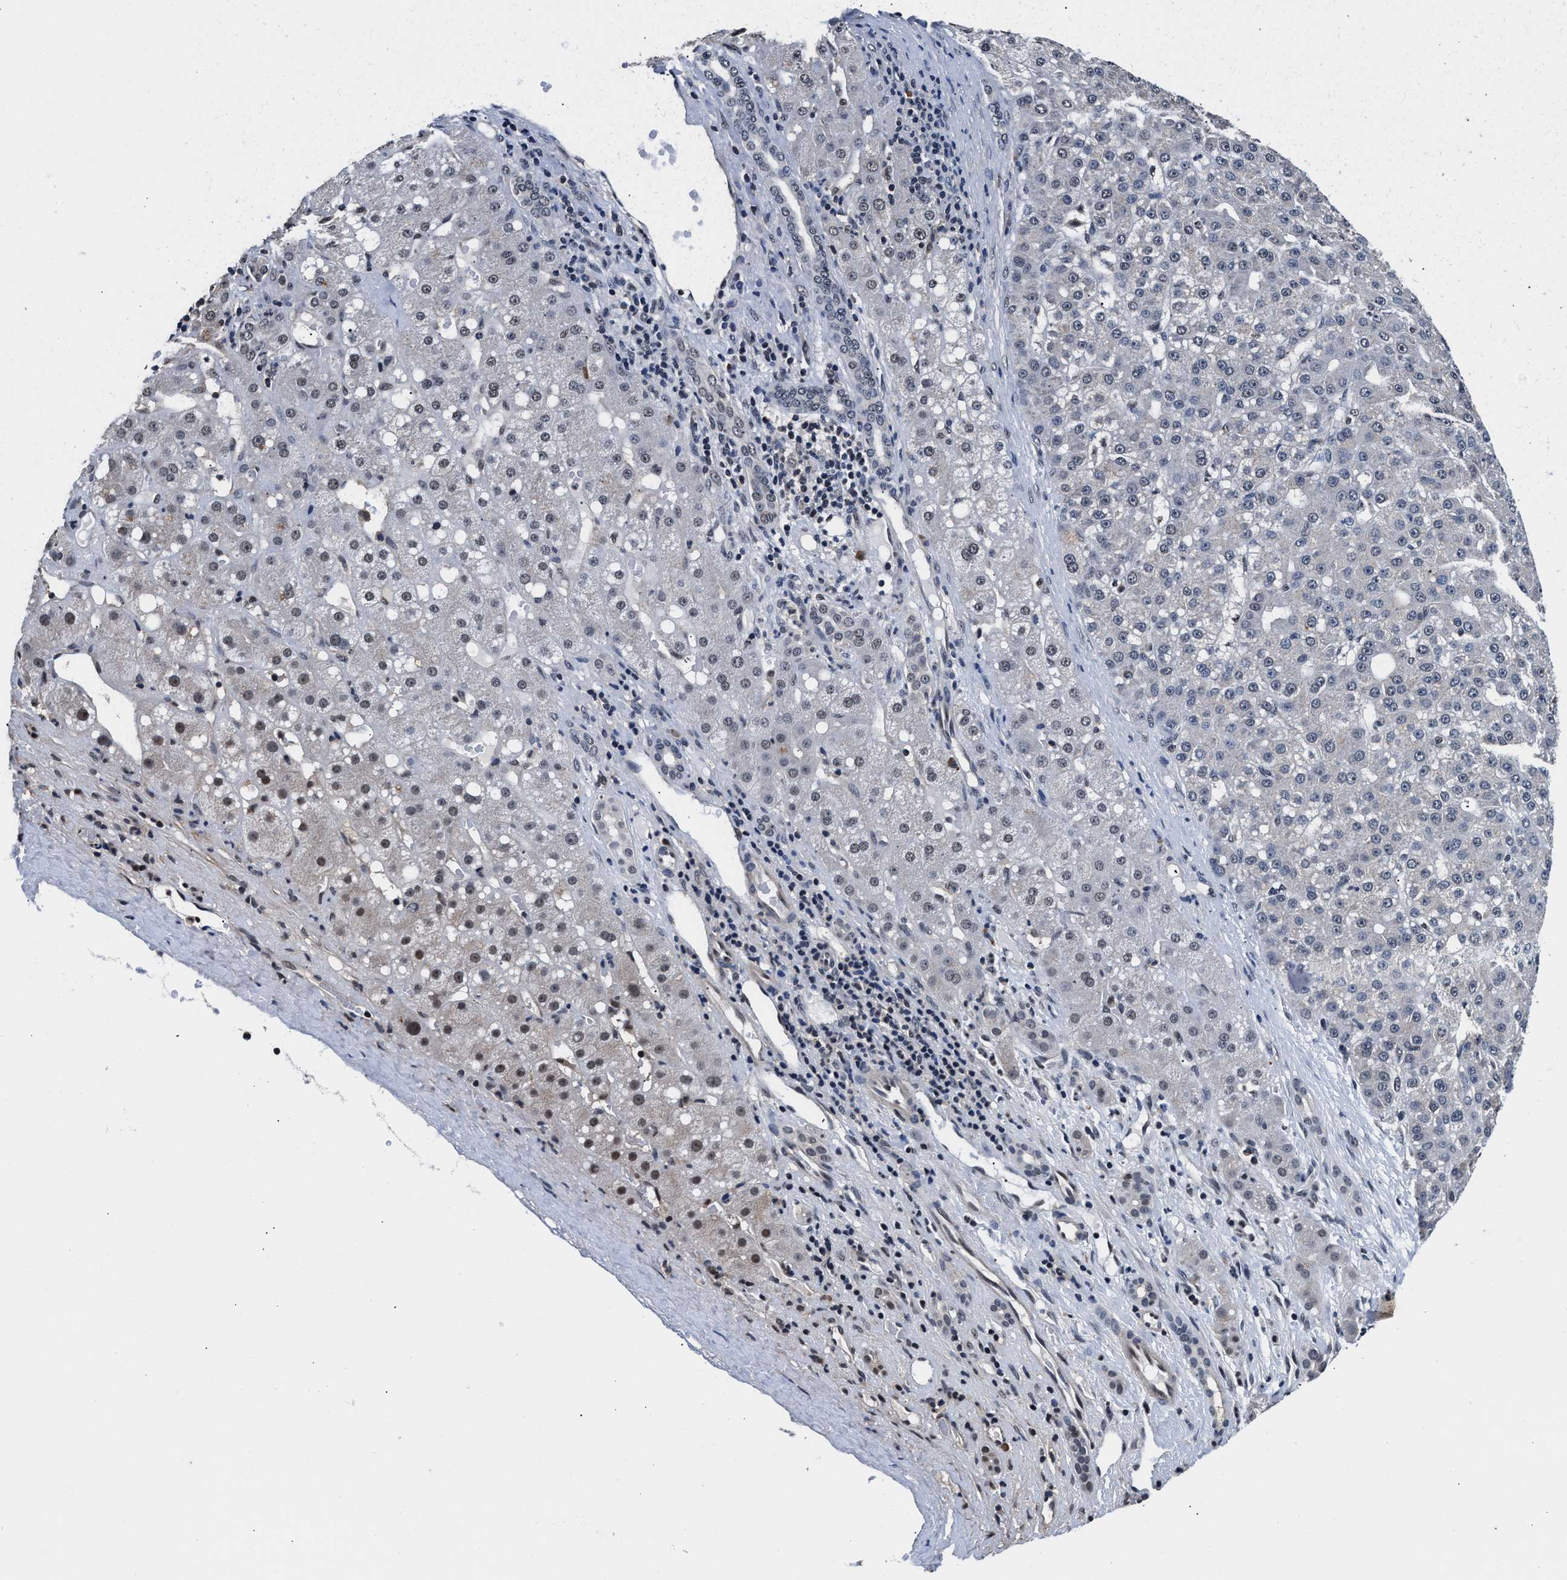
{"staining": {"intensity": "moderate", "quantity": "<25%", "location": "nuclear"}, "tissue": "liver cancer", "cell_type": "Tumor cells", "image_type": "cancer", "snomed": [{"axis": "morphology", "description": "Carcinoma, Hepatocellular, NOS"}, {"axis": "topography", "description": "Liver"}], "caption": "An IHC image of neoplastic tissue is shown. Protein staining in brown shows moderate nuclear positivity in liver hepatocellular carcinoma within tumor cells.", "gene": "USP16", "patient": {"sex": "male", "age": 67}}